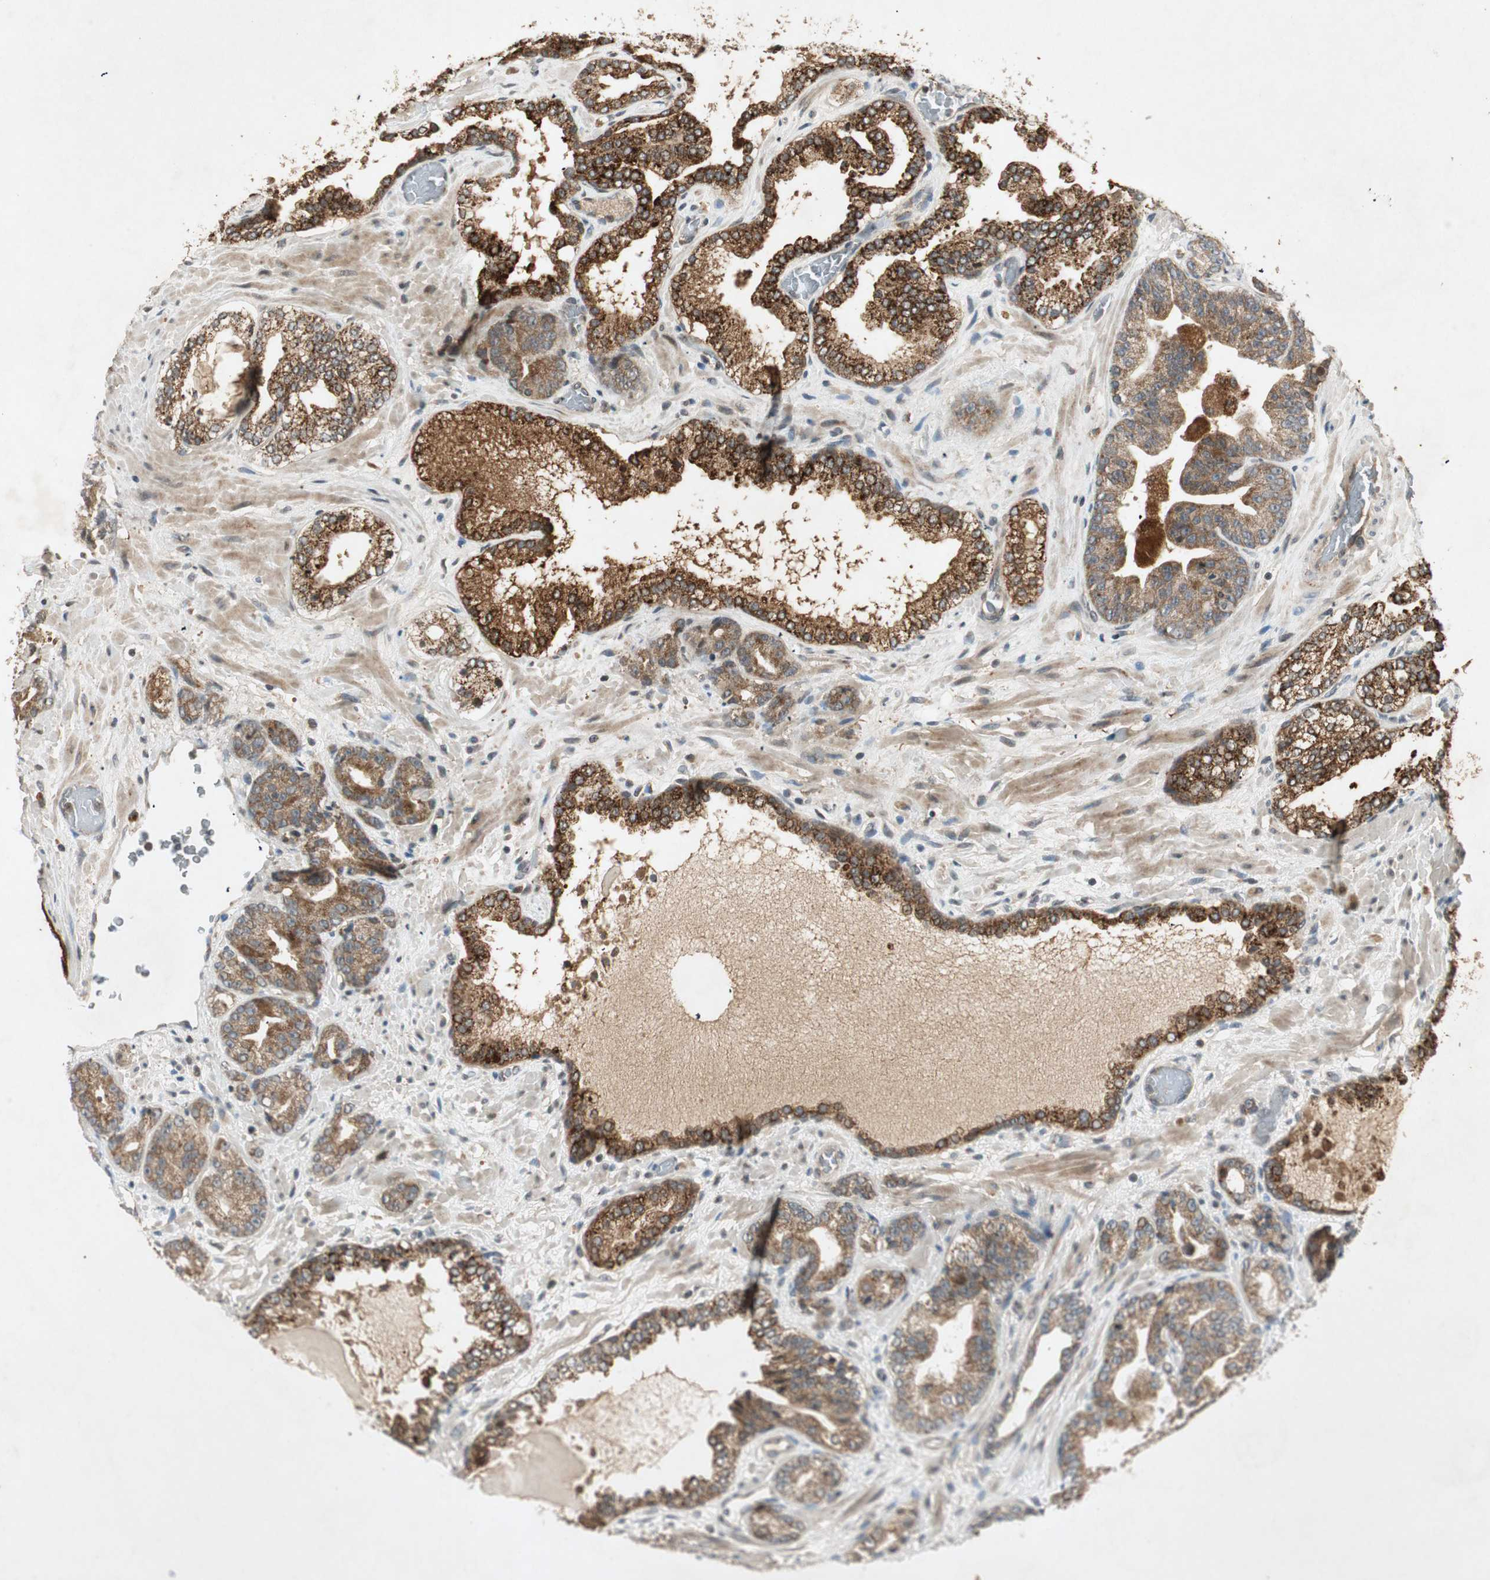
{"staining": {"intensity": "moderate", "quantity": ">75%", "location": "cytoplasmic/membranous"}, "tissue": "prostate cancer", "cell_type": "Tumor cells", "image_type": "cancer", "snomed": [{"axis": "morphology", "description": "Adenocarcinoma, Low grade"}, {"axis": "topography", "description": "Prostate"}], "caption": "Prostate cancer stained for a protein reveals moderate cytoplasmic/membranous positivity in tumor cells.", "gene": "USP2", "patient": {"sex": "male", "age": 63}}